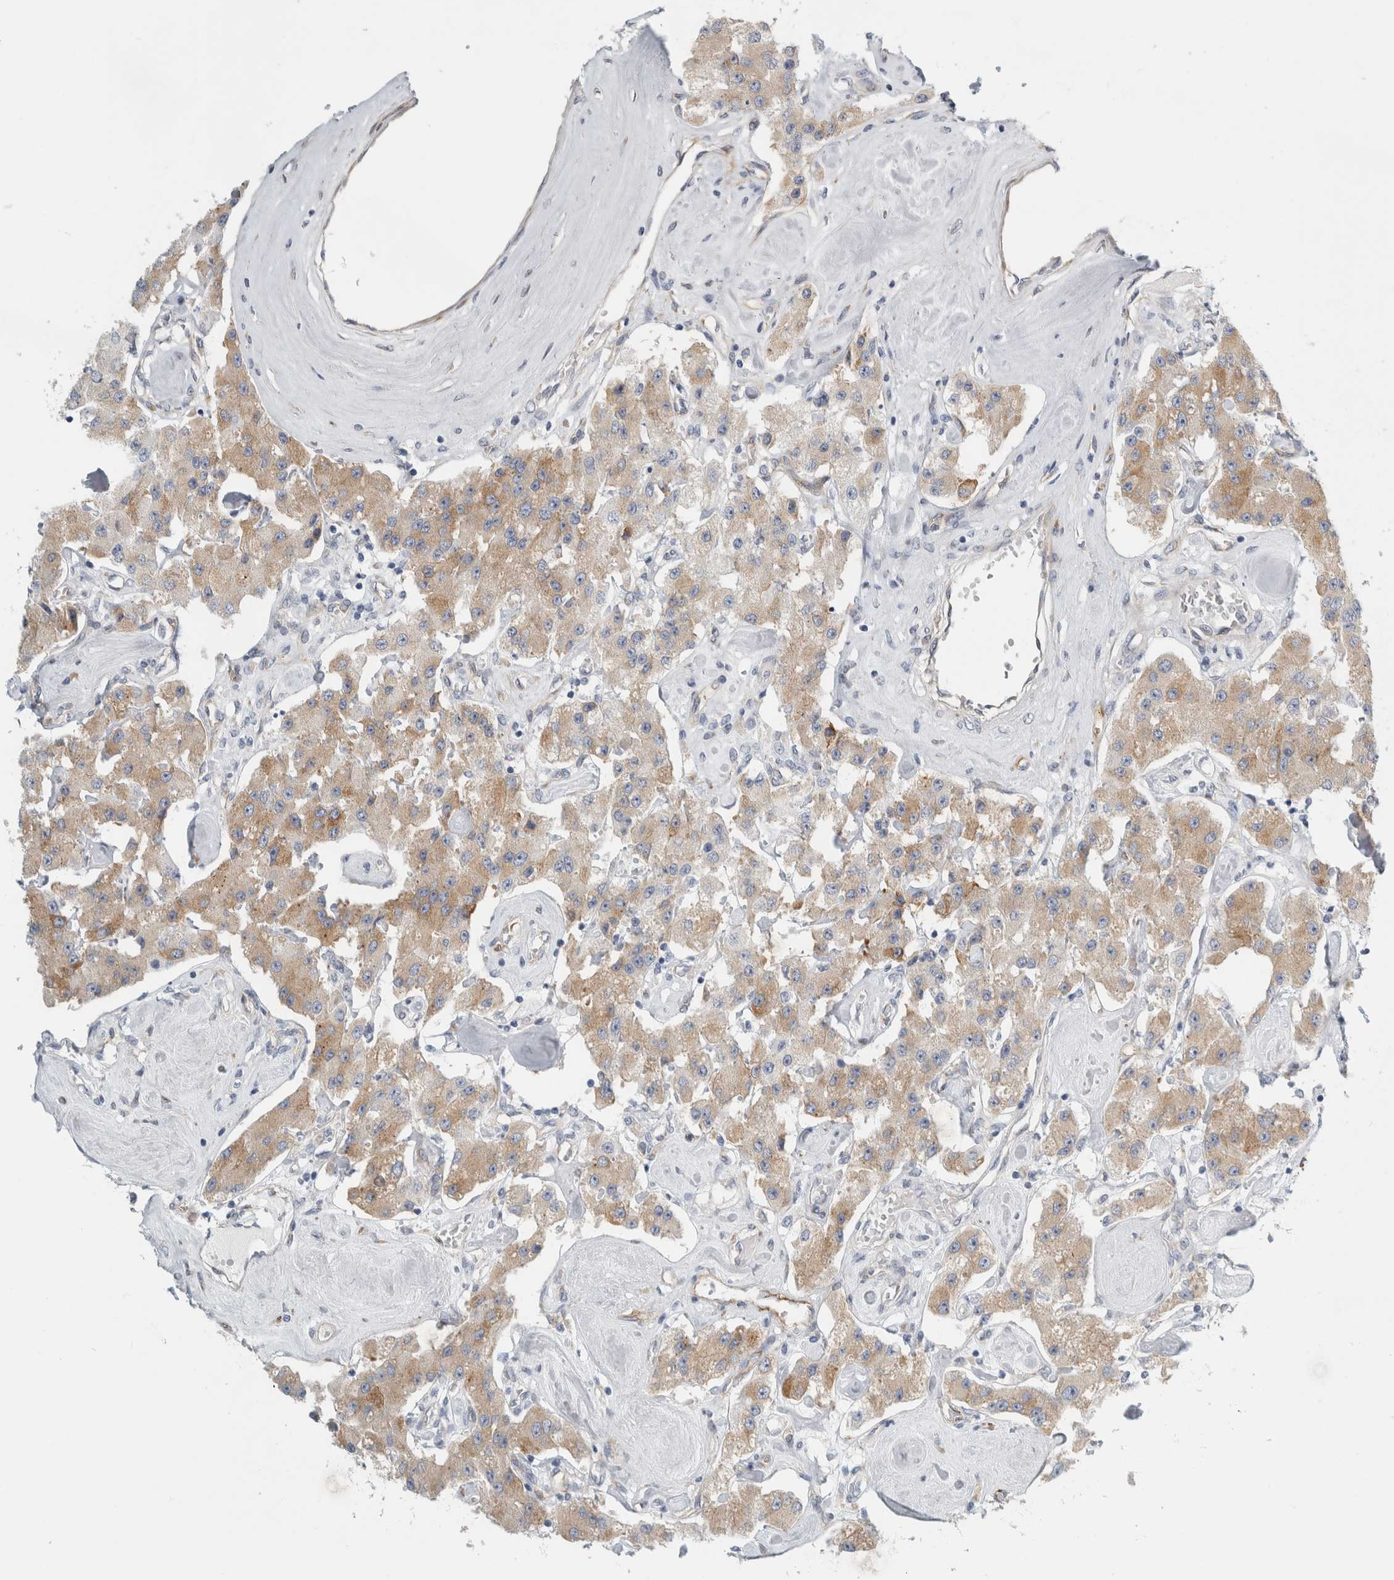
{"staining": {"intensity": "weak", "quantity": ">75%", "location": "cytoplasmic/membranous"}, "tissue": "carcinoid", "cell_type": "Tumor cells", "image_type": "cancer", "snomed": [{"axis": "morphology", "description": "Carcinoid, malignant, NOS"}, {"axis": "topography", "description": "Pancreas"}], "caption": "Protein expression analysis of carcinoid (malignant) exhibits weak cytoplasmic/membranous positivity in approximately >75% of tumor cells.", "gene": "B3GNT3", "patient": {"sex": "male", "age": 41}}